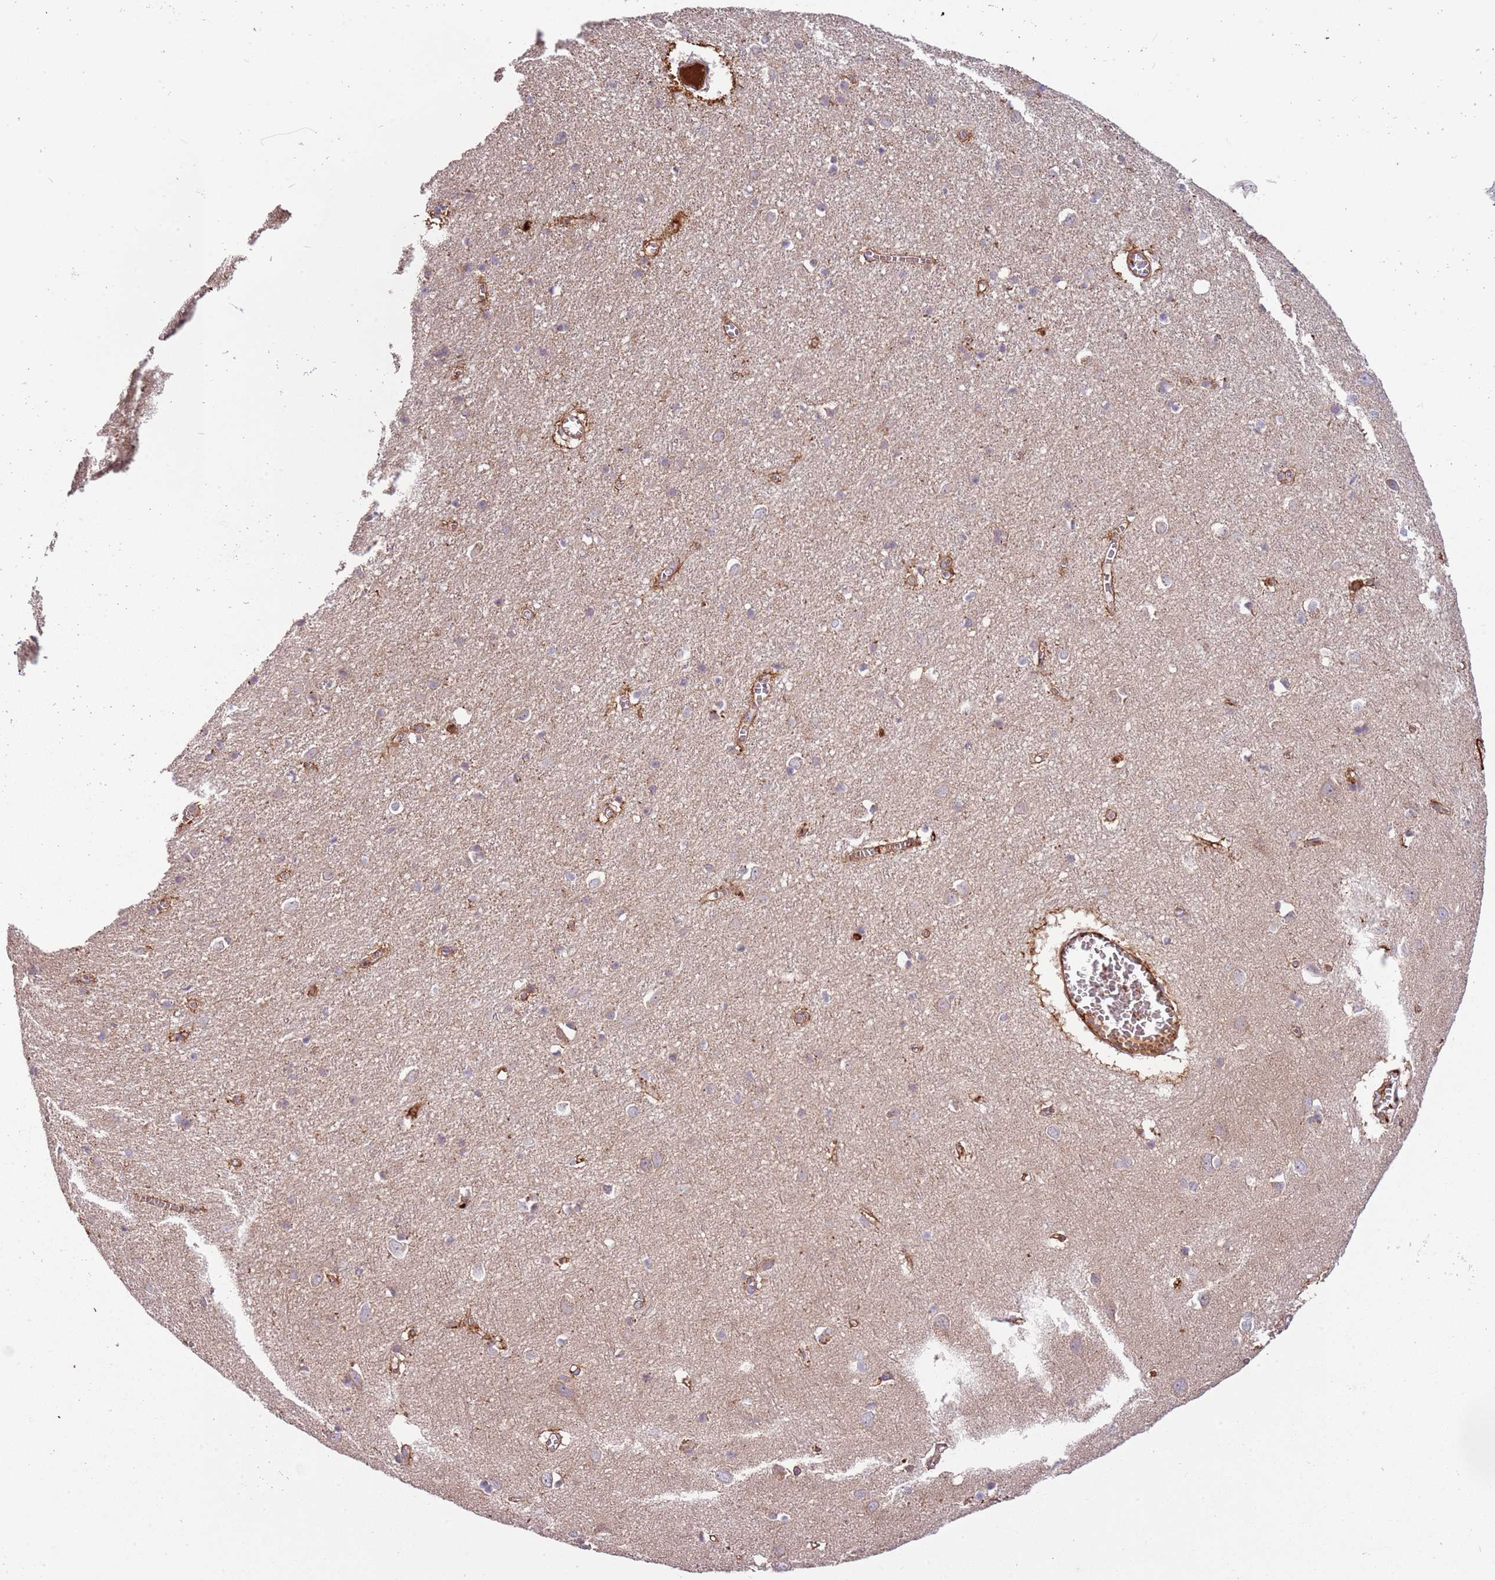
{"staining": {"intensity": "moderate", "quantity": ">75%", "location": "cytoplasmic/membranous"}, "tissue": "cerebral cortex", "cell_type": "Endothelial cells", "image_type": "normal", "snomed": [{"axis": "morphology", "description": "Normal tissue, NOS"}, {"axis": "topography", "description": "Cerebral cortex"}], "caption": "Immunohistochemical staining of normal cerebral cortex demonstrates moderate cytoplasmic/membranous protein expression in about >75% of endothelial cells.", "gene": "RNF128", "patient": {"sex": "female", "age": 64}}